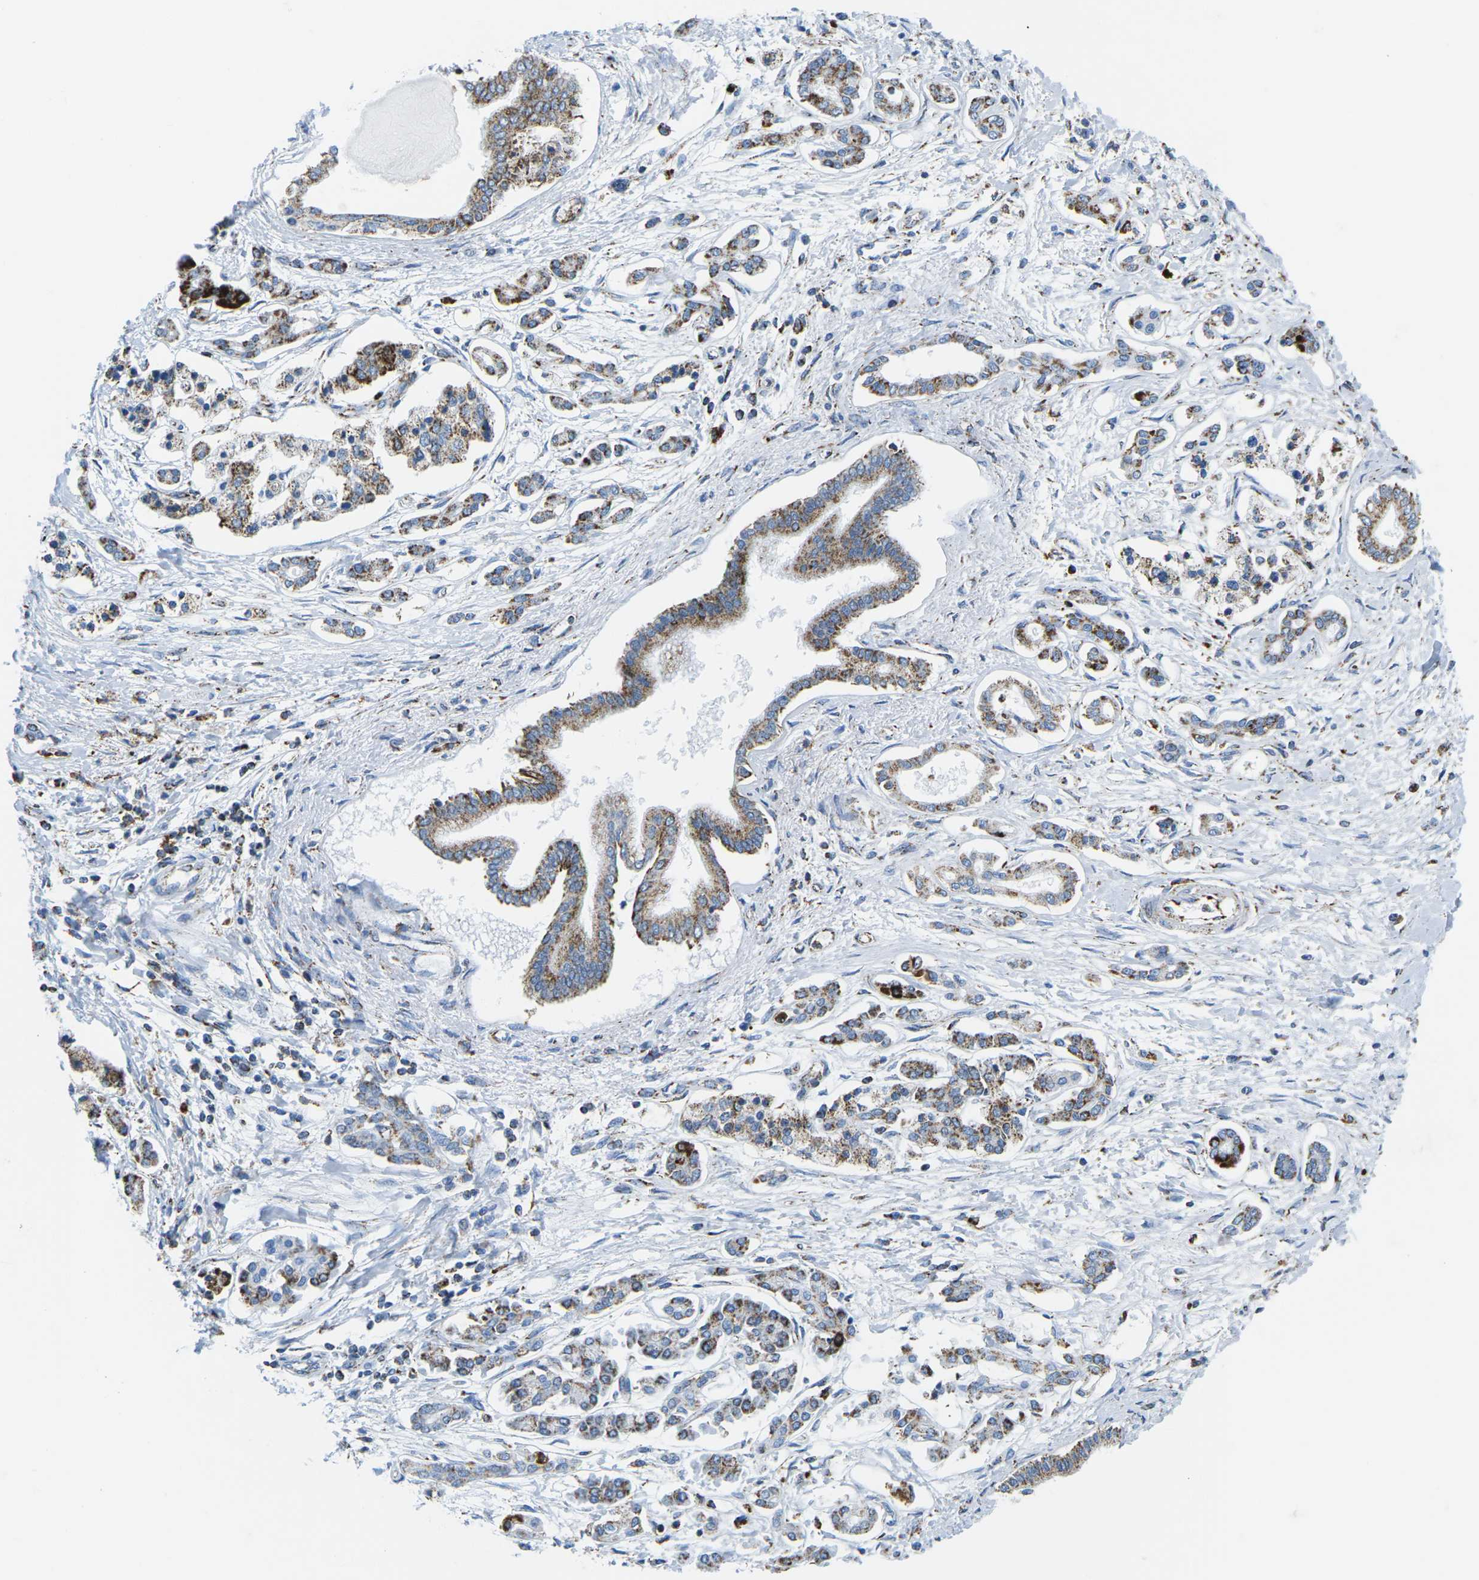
{"staining": {"intensity": "moderate", "quantity": "25%-75%", "location": "cytoplasmic/membranous"}, "tissue": "pancreatic cancer", "cell_type": "Tumor cells", "image_type": "cancer", "snomed": [{"axis": "morphology", "description": "Adenocarcinoma, NOS"}, {"axis": "topography", "description": "Pancreas"}], "caption": "Immunohistochemistry (DAB) staining of pancreatic cancer exhibits moderate cytoplasmic/membranous protein staining in approximately 25%-75% of tumor cells. The staining is performed using DAB brown chromogen to label protein expression. The nuclei are counter-stained blue using hematoxylin.", "gene": "COX6C", "patient": {"sex": "male", "age": 56}}